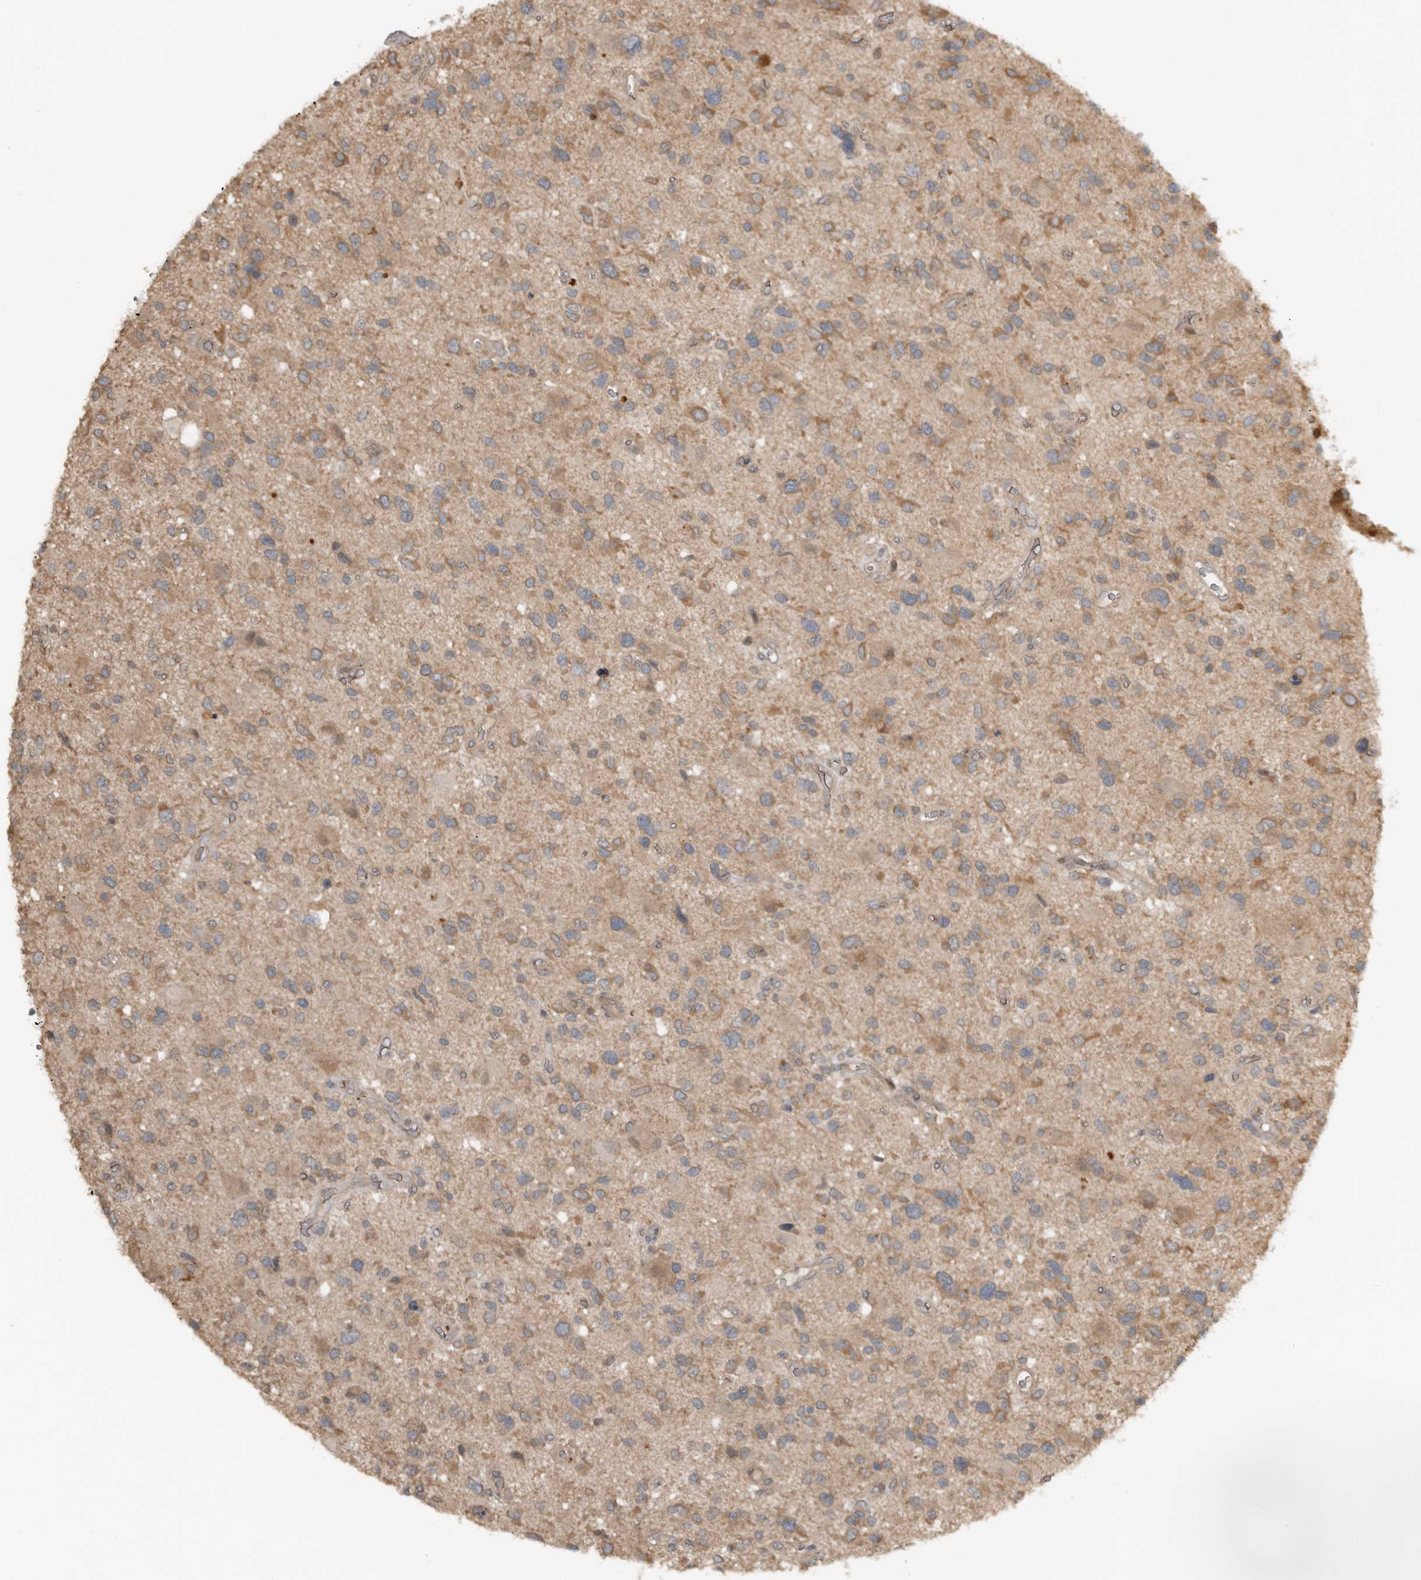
{"staining": {"intensity": "moderate", "quantity": "25%-75%", "location": "cytoplasmic/membranous"}, "tissue": "glioma", "cell_type": "Tumor cells", "image_type": "cancer", "snomed": [{"axis": "morphology", "description": "Glioma, malignant, High grade"}, {"axis": "topography", "description": "Brain"}], "caption": "The immunohistochemical stain highlights moderate cytoplasmic/membranous staining in tumor cells of malignant glioma (high-grade) tissue. (Brightfield microscopy of DAB IHC at high magnification).", "gene": "TEAD3", "patient": {"sex": "male", "age": 33}}